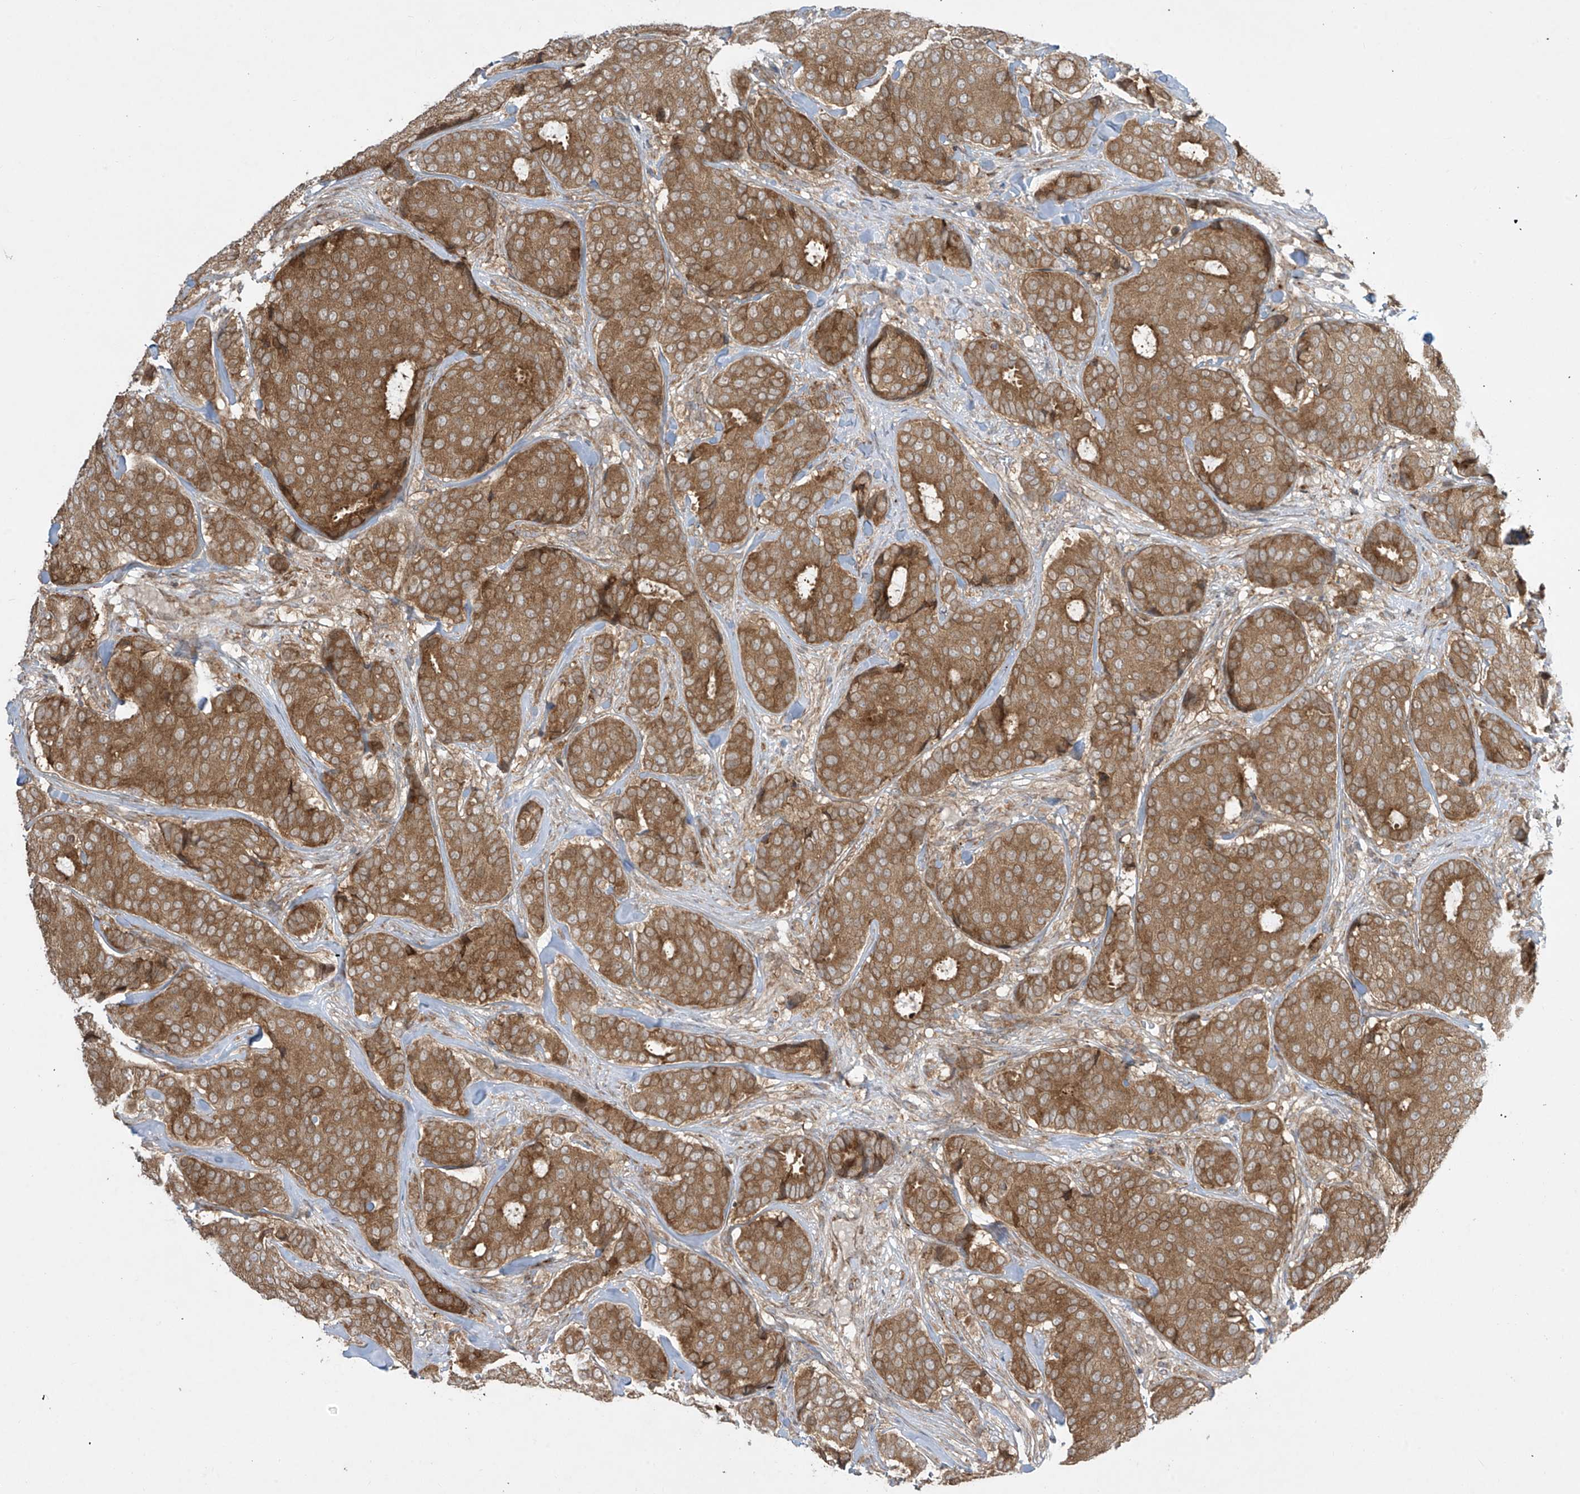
{"staining": {"intensity": "moderate", "quantity": ">75%", "location": "cytoplasmic/membranous"}, "tissue": "breast cancer", "cell_type": "Tumor cells", "image_type": "cancer", "snomed": [{"axis": "morphology", "description": "Duct carcinoma"}, {"axis": "topography", "description": "Breast"}], "caption": "IHC photomicrograph of neoplastic tissue: human breast intraductal carcinoma stained using IHC displays medium levels of moderate protein expression localized specifically in the cytoplasmic/membranous of tumor cells, appearing as a cytoplasmic/membranous brown color.", "gene": "PPAT", "patient": {"sex": "female", "age": 75}}